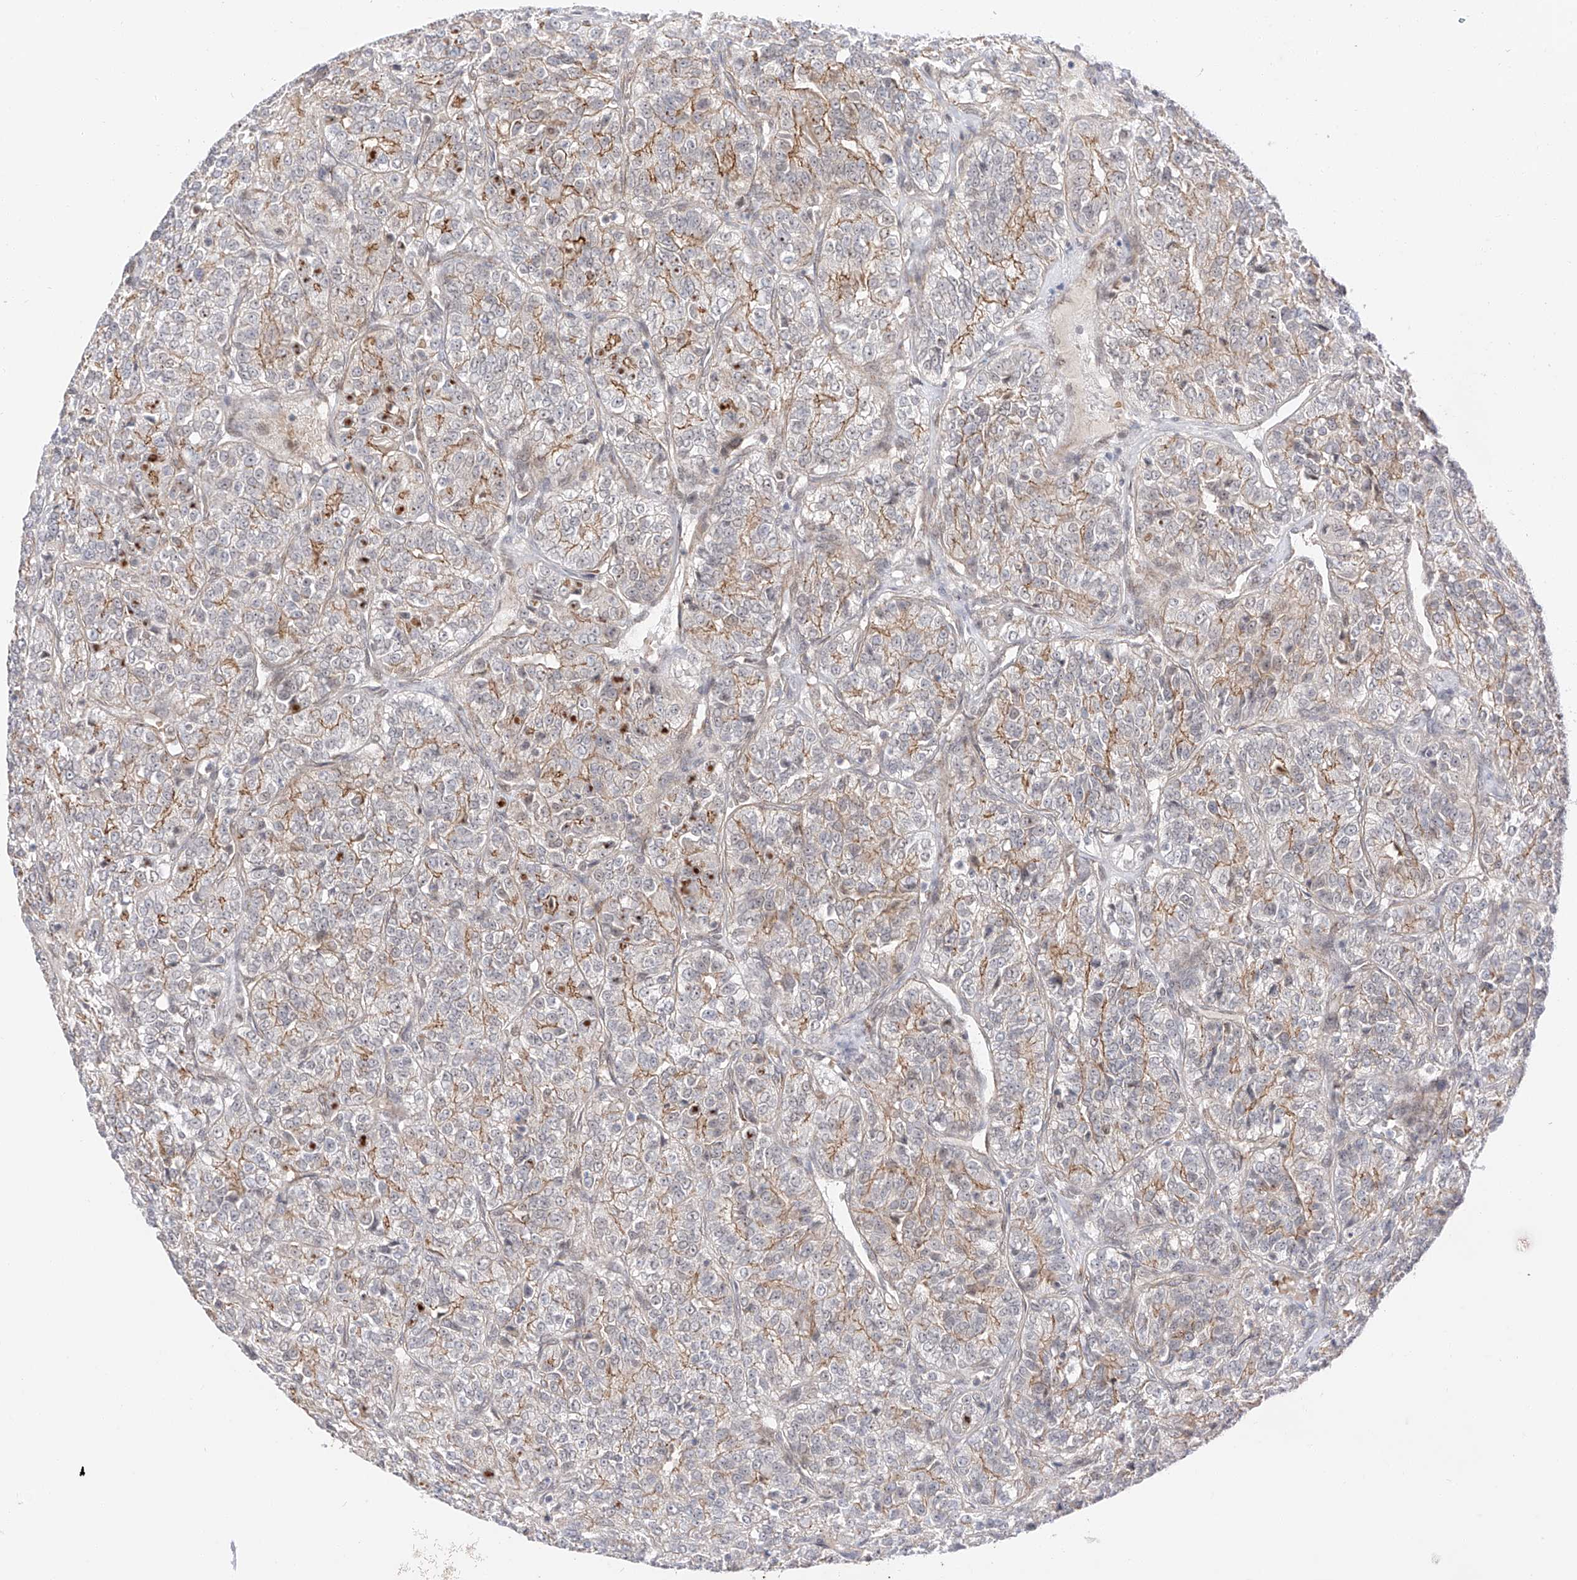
{"staining": {"intensity": "moderate", "quantity": "25%-75%", "location": "cytoplasmic/membranous"}, "tissue": "renal cancer", "cell_type": "Tumor cells", "image_type": "cancer", "snomed": [{"axis": "morphology", "description": "Adenocarcinoma, NOS"}, {"axis": "topography", "description": "Kidney"}], "caption": "Adenocarcinoma (renal) tissue exhibits moderate cytoplasmic/membranous positivity in about 25%-75% of tumor cells, visualized by immunohistochemistry.", "gene": "POGK", "patient": {"sex": "female", "age": 63}}